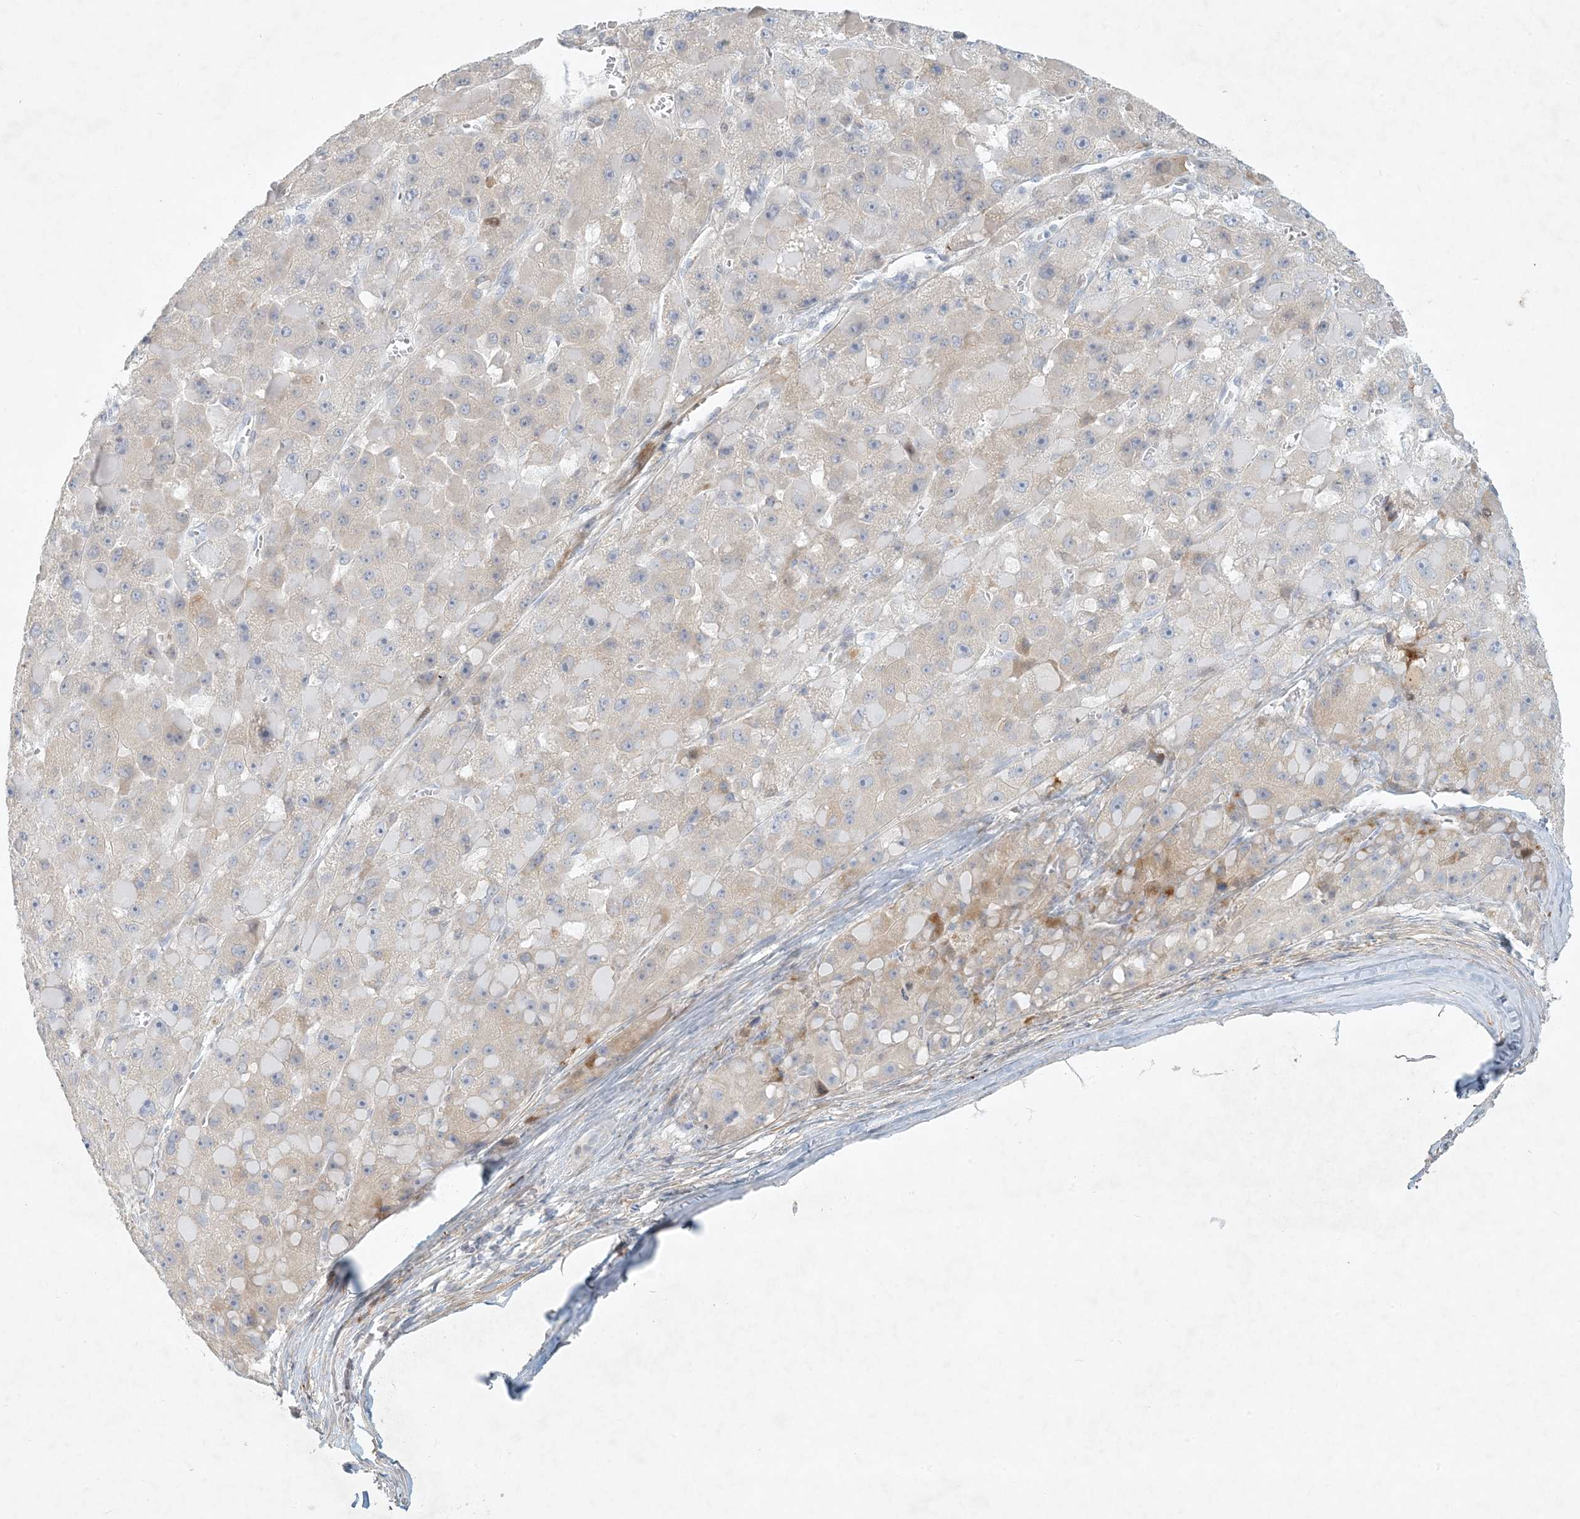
{"staining": {"intensity": "weak", "quantity": "<25%", "location": "cytoplasmic/membranous,nuclear"}, "tissue": "liver cancer", "cell_type": "Tumor cells", "image_type": "cancer", "snomed": [{"axis": "morphology", "description": "Carcinoma, Hepatocellular, NOS"}, {"axis": "topography", "description": "Liver"}], "caption": "This image is of liver cancer stained with immunohistochemistry to label a protein in brown with the nuclei are counter-stained blue. There is no staining in tumor cells. Nuclei are stained in blue.", "gene": "ZNF385D", "patient": {"sex": "female", "age": 73}}